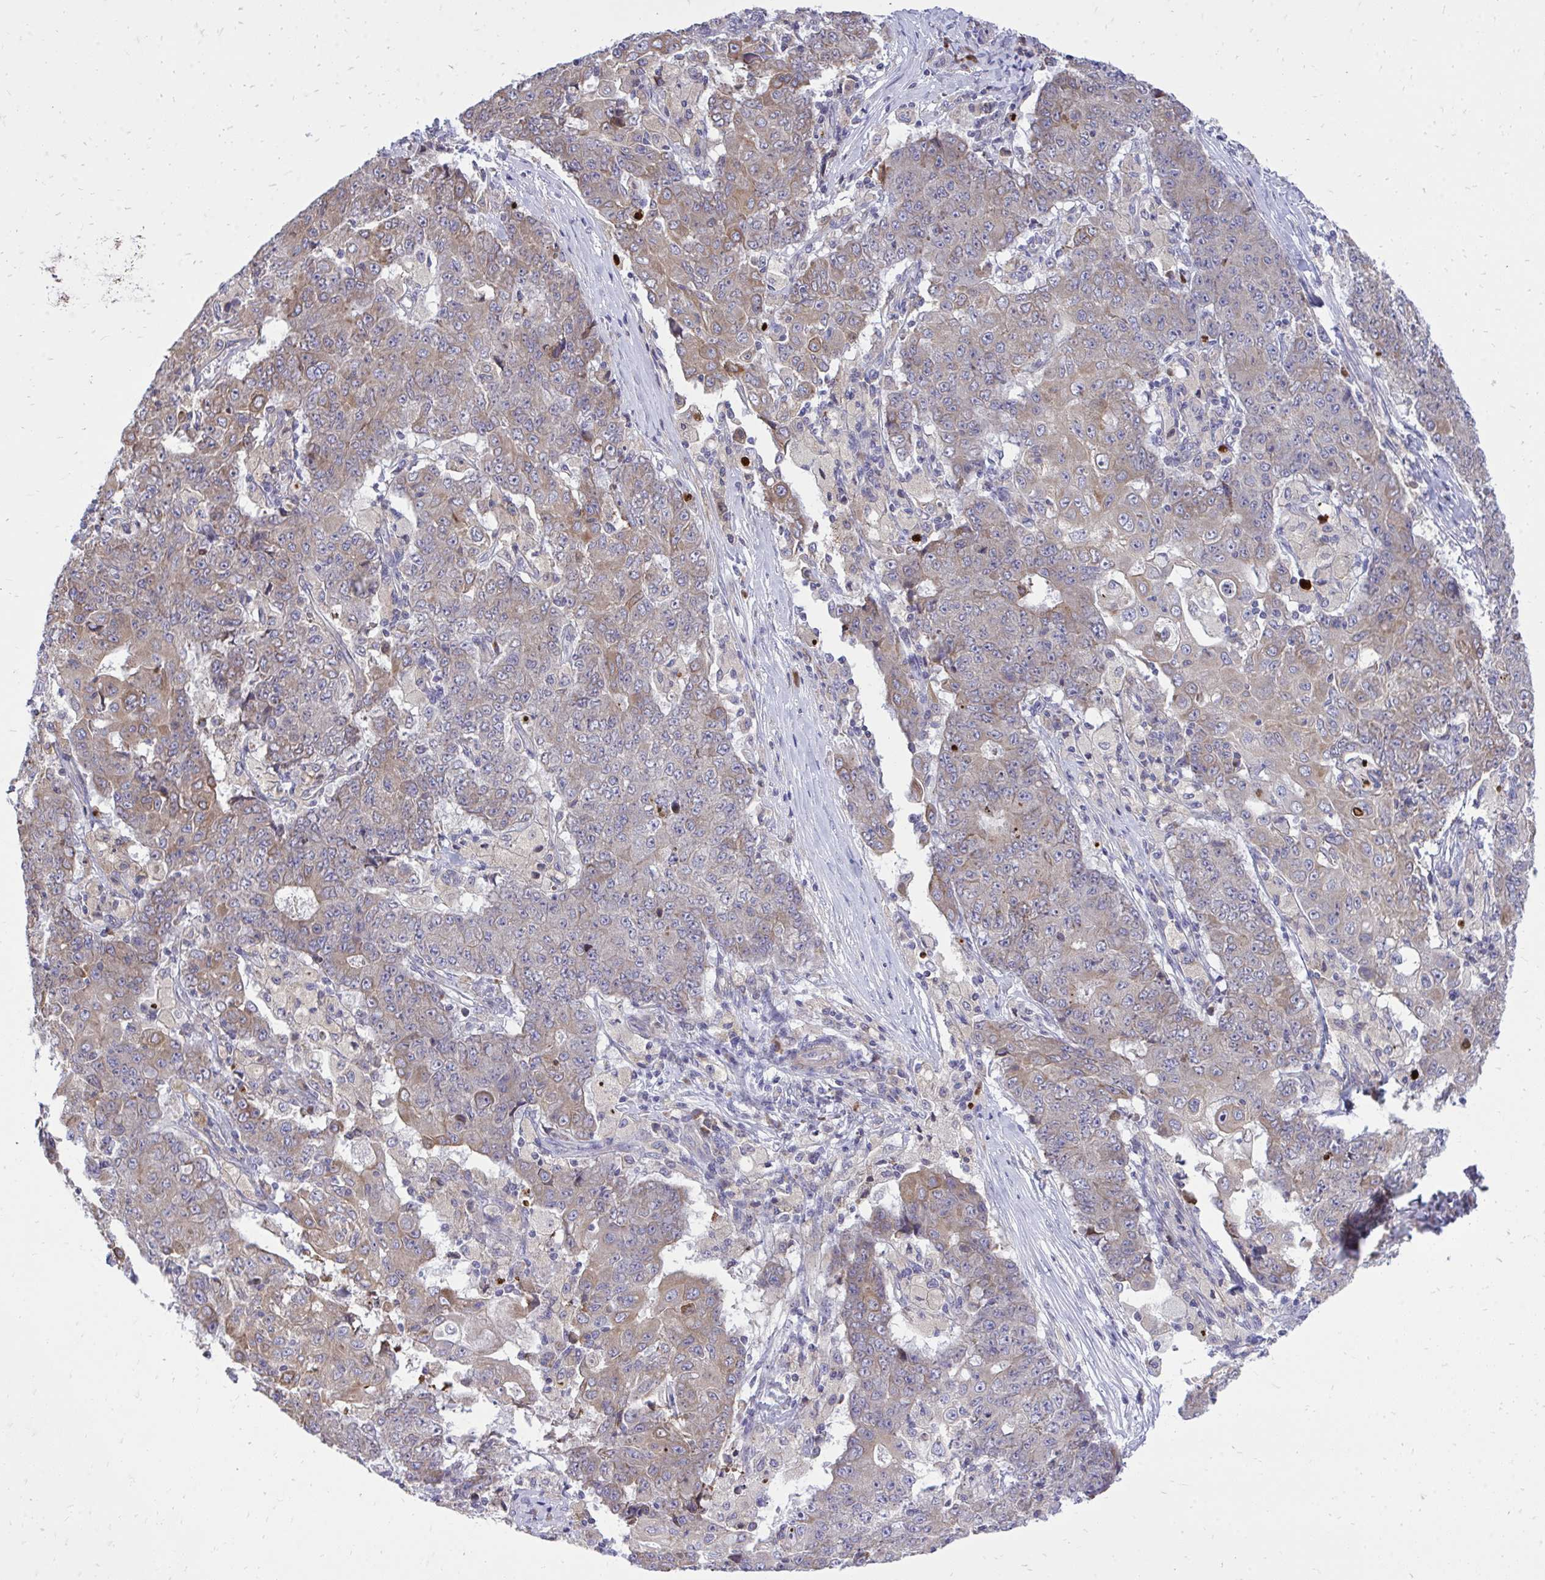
{"staining": {"intensity": "moderate", "quantity": "25%-75%", "location": "cytoplasmic/membranous"}, "tissue": "ovarian cancer", "cell_type": "Tumor cells", "image_type": "cancer", "snomed": [{"axis": "morphology", "description": "Carcinoma, endometroid"}, {"axis": "topography", "description": "Ovary"}], "caption": "Ovarian cancer tissue demonstrates moderate cytoplasmic/membranous expression in about 25%-75% of tumor cells (IHC, brightfield microscopy, high magnification).", "gene": "METTL9", "patient": {"sex": "female", "age": 42}}